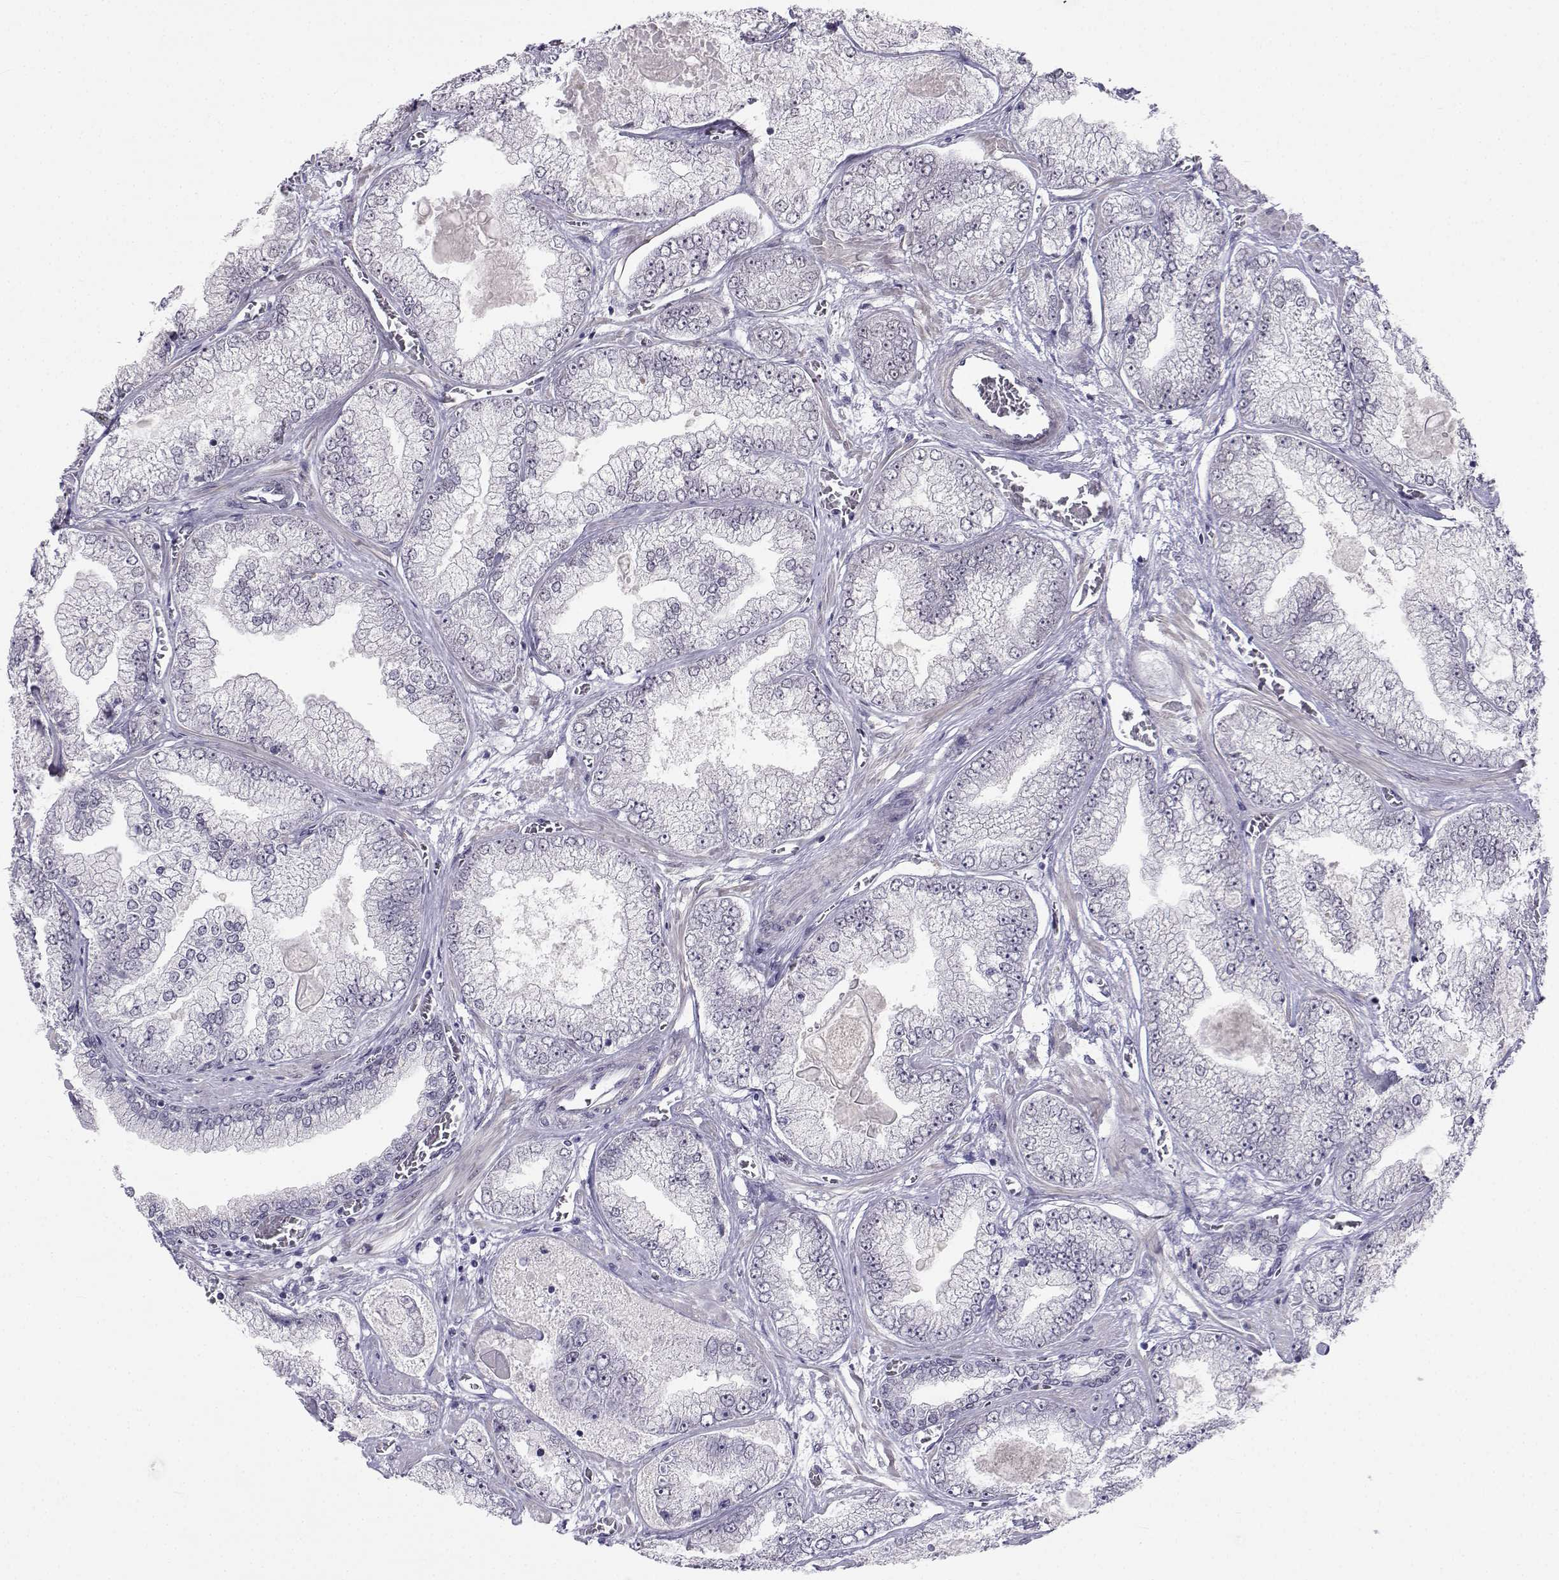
{"staining": {"intensity": "negative", "quantity": "none", "location": "none"}, "tissue": "prostate cancer", "cell_type": "Tumor cells", "image_type": "cancer", "snomed": [{"axis": "morphology", "description": "Adenocarcinoma, Low grade"}, {"axis": "topography", "description": "Prostate"}], "caption": "Tumor cells are negative for protein expression in human prostate low-grade adenocarcinoma. Nuclei are stained in blue.", "gene": "MED26", "patient": {"sex": "male", "age": 57}}